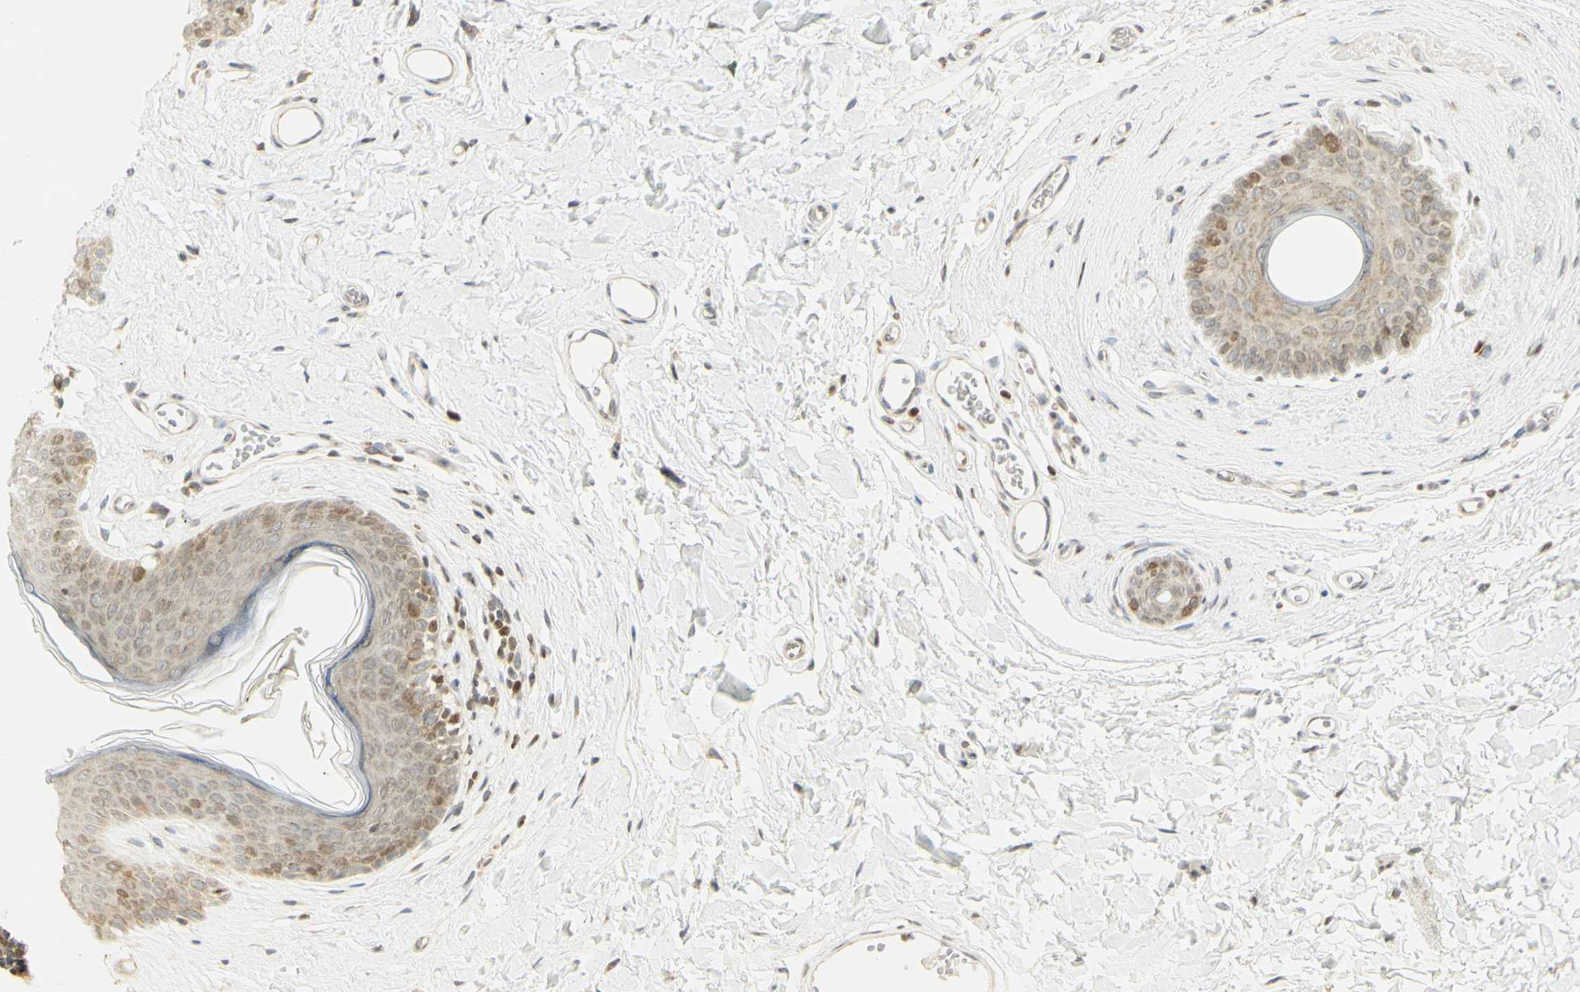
{"staining": {"intensity": "moderate", "quantity": "25%-75%", "location": "cytoplasmic/membranous"}, "tissue": "skin", "cell_type": "Epidermal cells", "image_type": "normal", "snomed": [{"axis": "morphology", "description": "Normal tissue, NOS"}, {"axis": "morphology", "description": "Inflammation, NOS"}, {"axis": "topography", "description": "Vulva"}], "caption": "A brown stain labels moderate cytoplasmic/membranous staining of a protein in epidermal cells of normal human skin. Immunohistochemistry (ihc) stains the protein of interest in brown and the nuclei are stained blue.", "gene": "KIF11", "patient": {"sex": "female", "age": 84}}